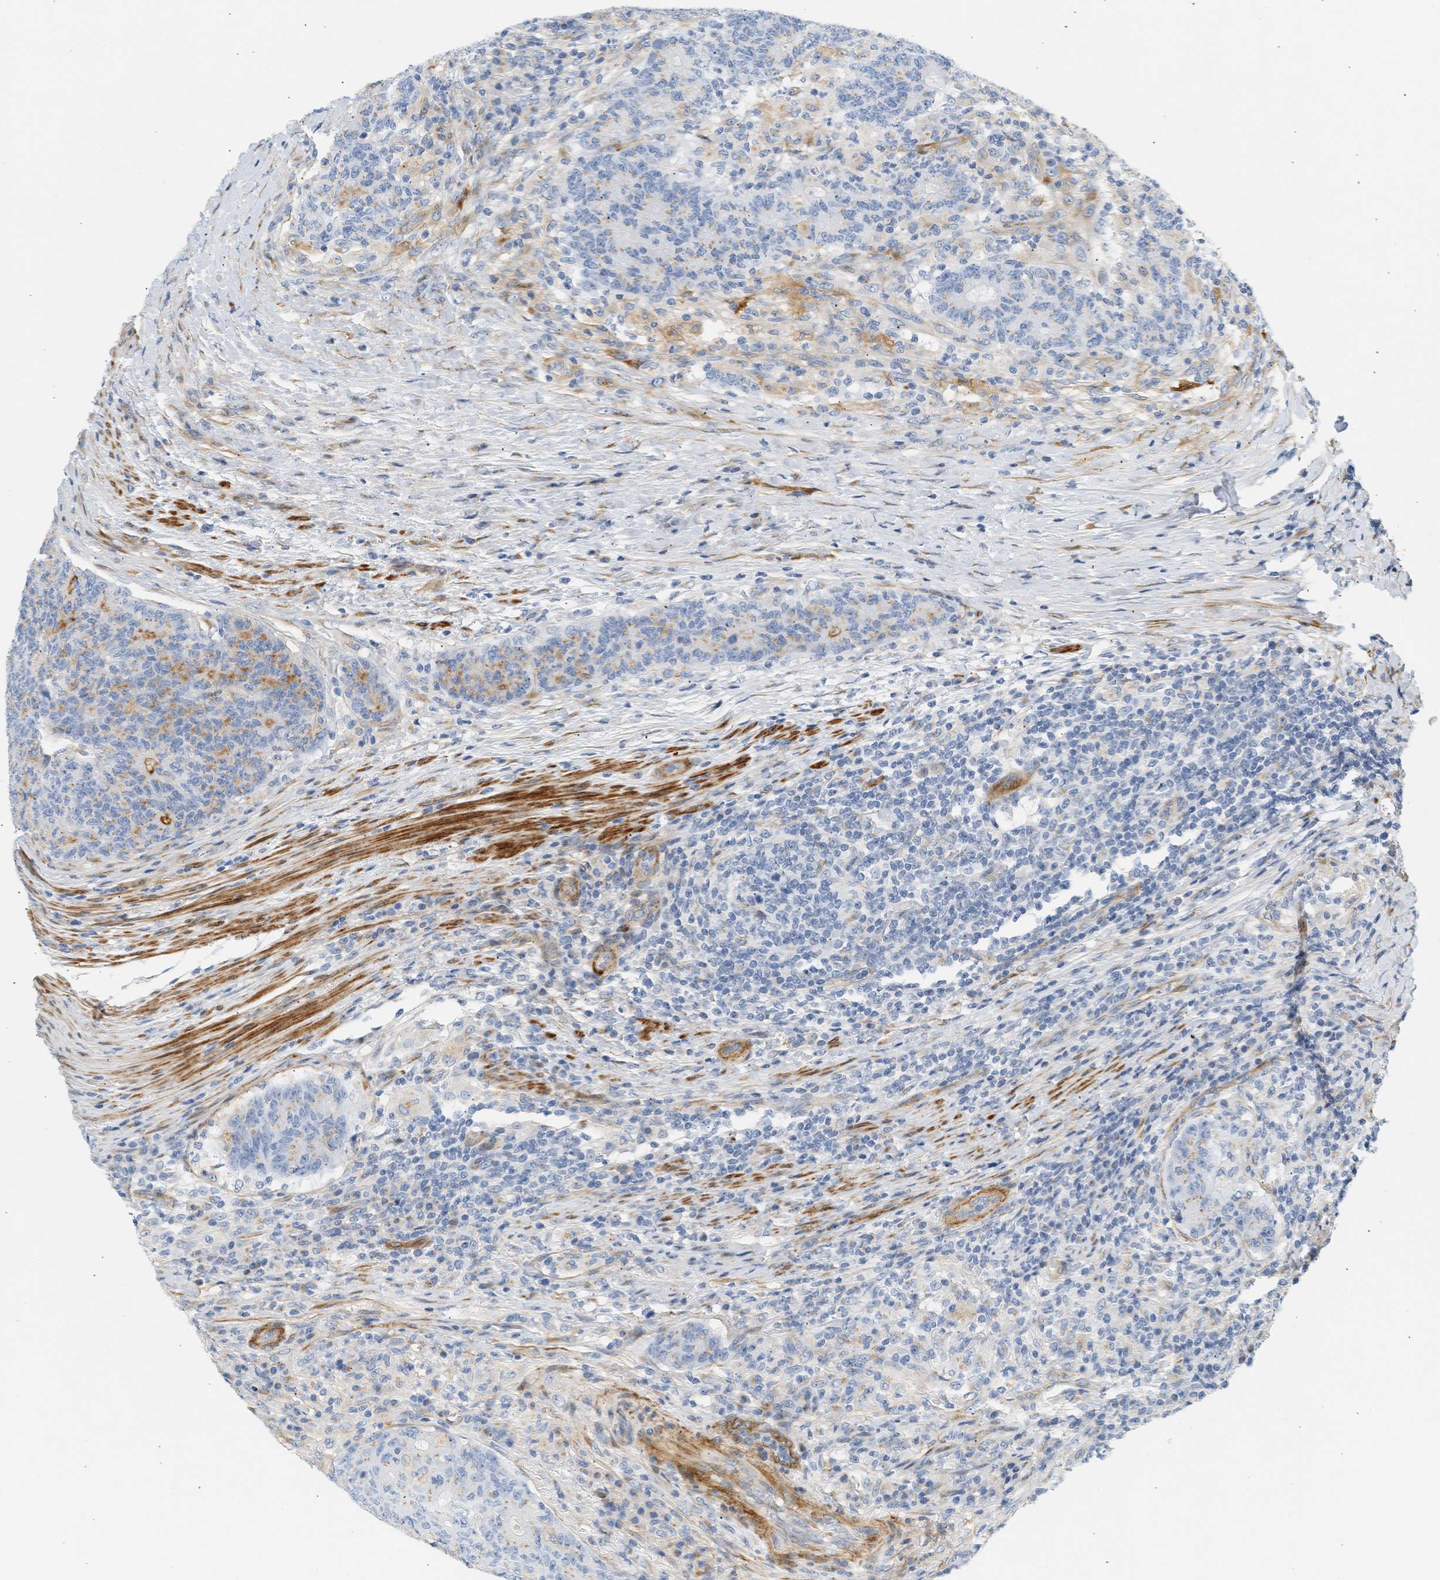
{"staining": {"intensity": "moderate", "quantity": "<25%", "location": "cytoplasmic/membranous"}, "tissue": "colorectal cancer", "cell_type": "Tumor cells", "image_type": "cancer", "snomed": [{"axis": "morphology", "description": "Normal tissue, NOS"}, {"axis": "morphology", "description": "Adenocarcinoma, NOS"}, {"axis": "topography", "description": "Colon"}], "caption": "Adenocarcinoma (colorectal) stained for a protein exhibits moderate cytoplasmic/membranous positivity in tumor cells.", "gene": "SLC30A7", "patient": {"sex": "female", "age": 75}}